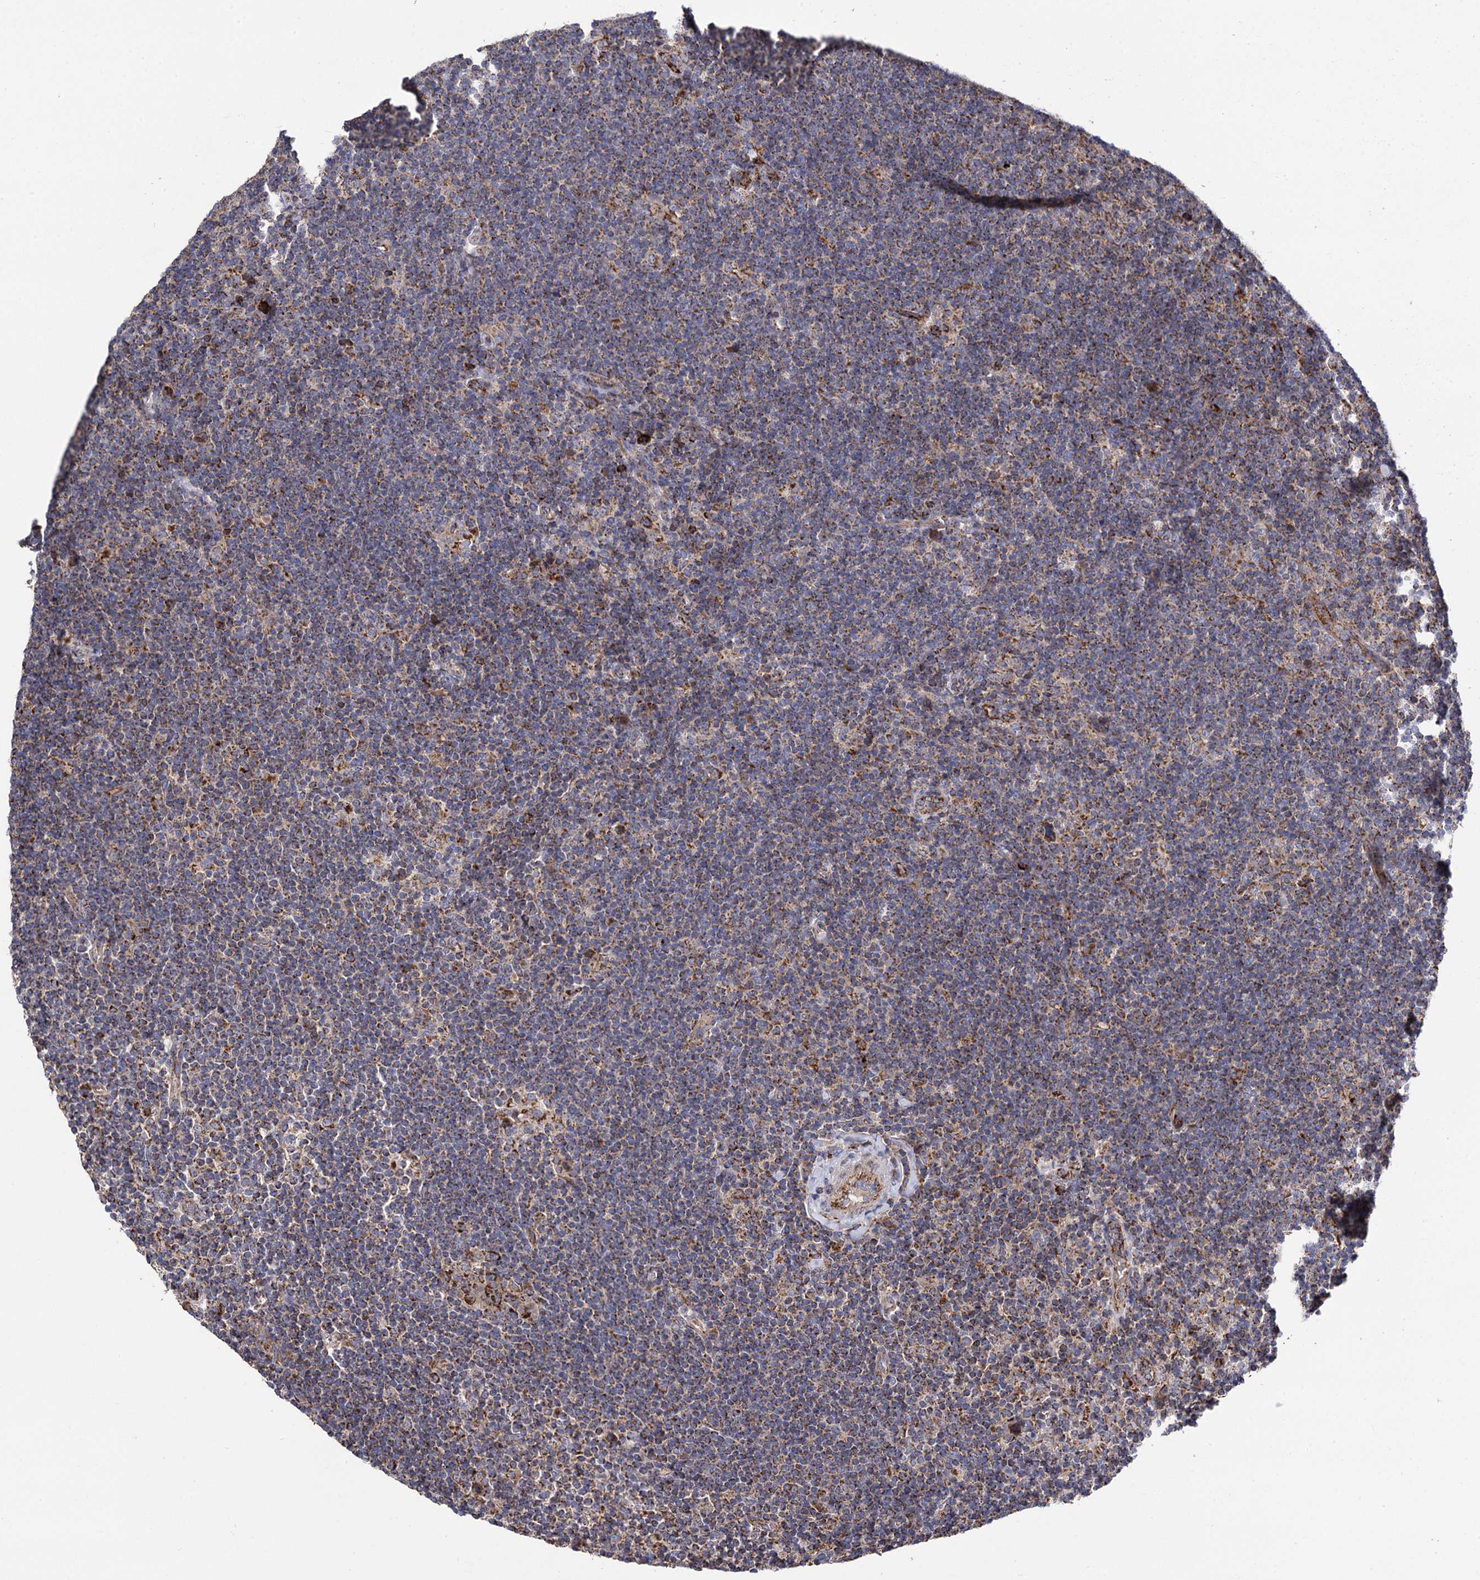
{"staining": {"intensity": "moderate", "quantity": ">75%", "location": "cytoplasmic/membranous"}, "tissue": "lymphoma", "cell_type": "Tumor cells", "image_type": "cancer", "snomed": [{"axis": "morphology", "description": "Hodgkin's disease, NOS"}, {"axis": "topography", "description": "Lymph node"}], "caption": "A histopathology image showing moderate cytoplasmic/membranous staining in about >75% of tumor cells in Hodgkin's disease, as visualized by brown immunohistochemical staining.", "gene": "IQCH", "patient": {"sex": "female", "age": 57}}